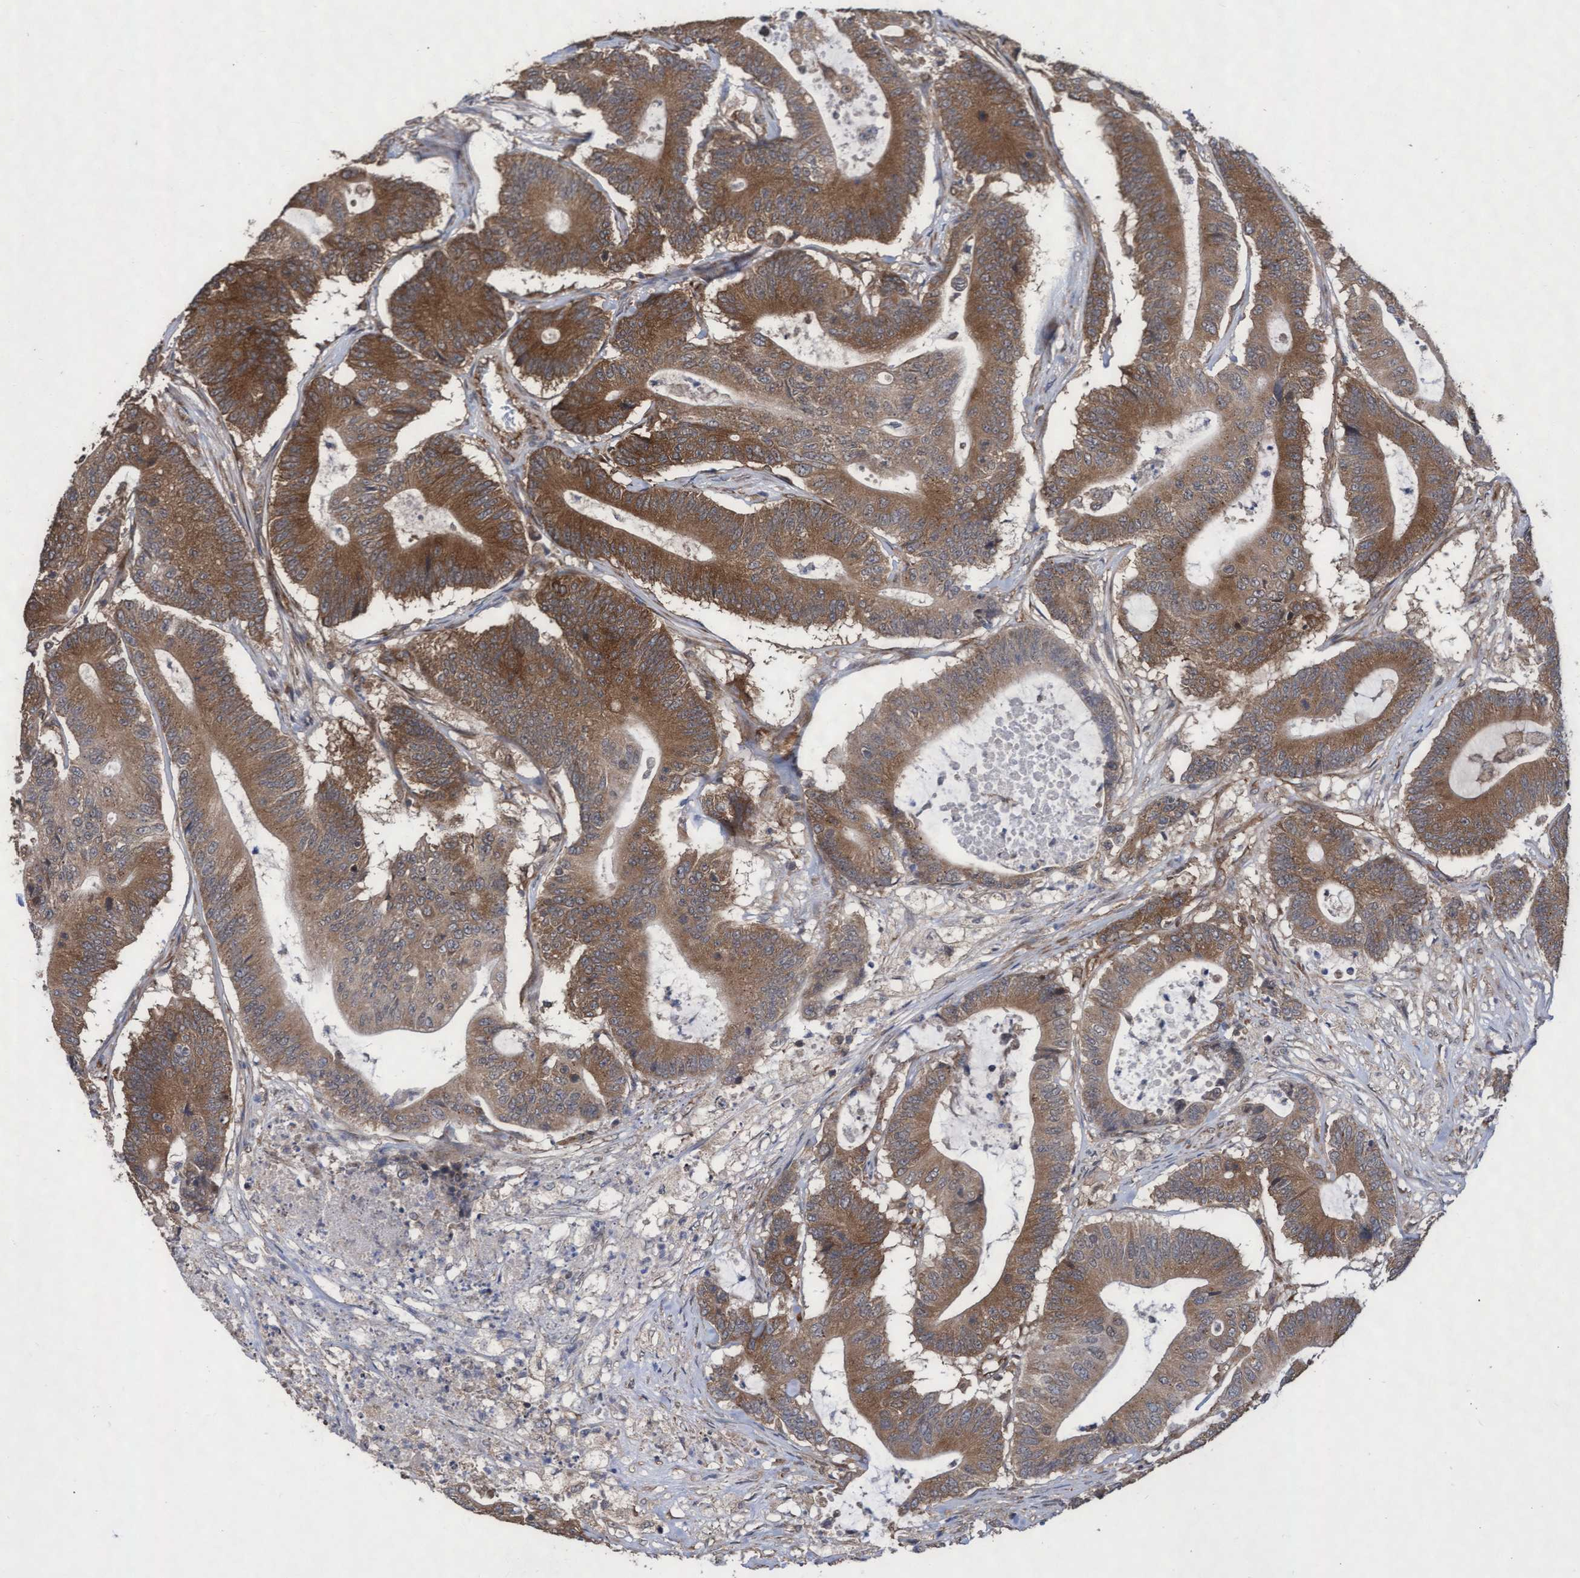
{"staining": {"intensity": "strong", "quantity": ">75%", "location": "cytoplasmic/membranous"}, "tissue": "colorectal cancer", "cell_type": "Tumor cells", "image_type": "cancer", "snomed": [{"axis": "morphology", "description": "Adenocarcinoma, NOS"}, {"axis": "topography", "description": "Colon"}], "caption": "Colorectal cancer (adenocarcinoma) was stained to show a protein in brown. There is high levels of strong cytoplasmic/membranous expression in approximately >75% of tumor cells. The staining was performed using DAB (3,3'-diaminobenzidine), with brown indicating positive protein expression. Nuclei are stained blue with hematoxylin.", "gene": "ABCF2", "patient": {"sex": "female", "age": 84}}